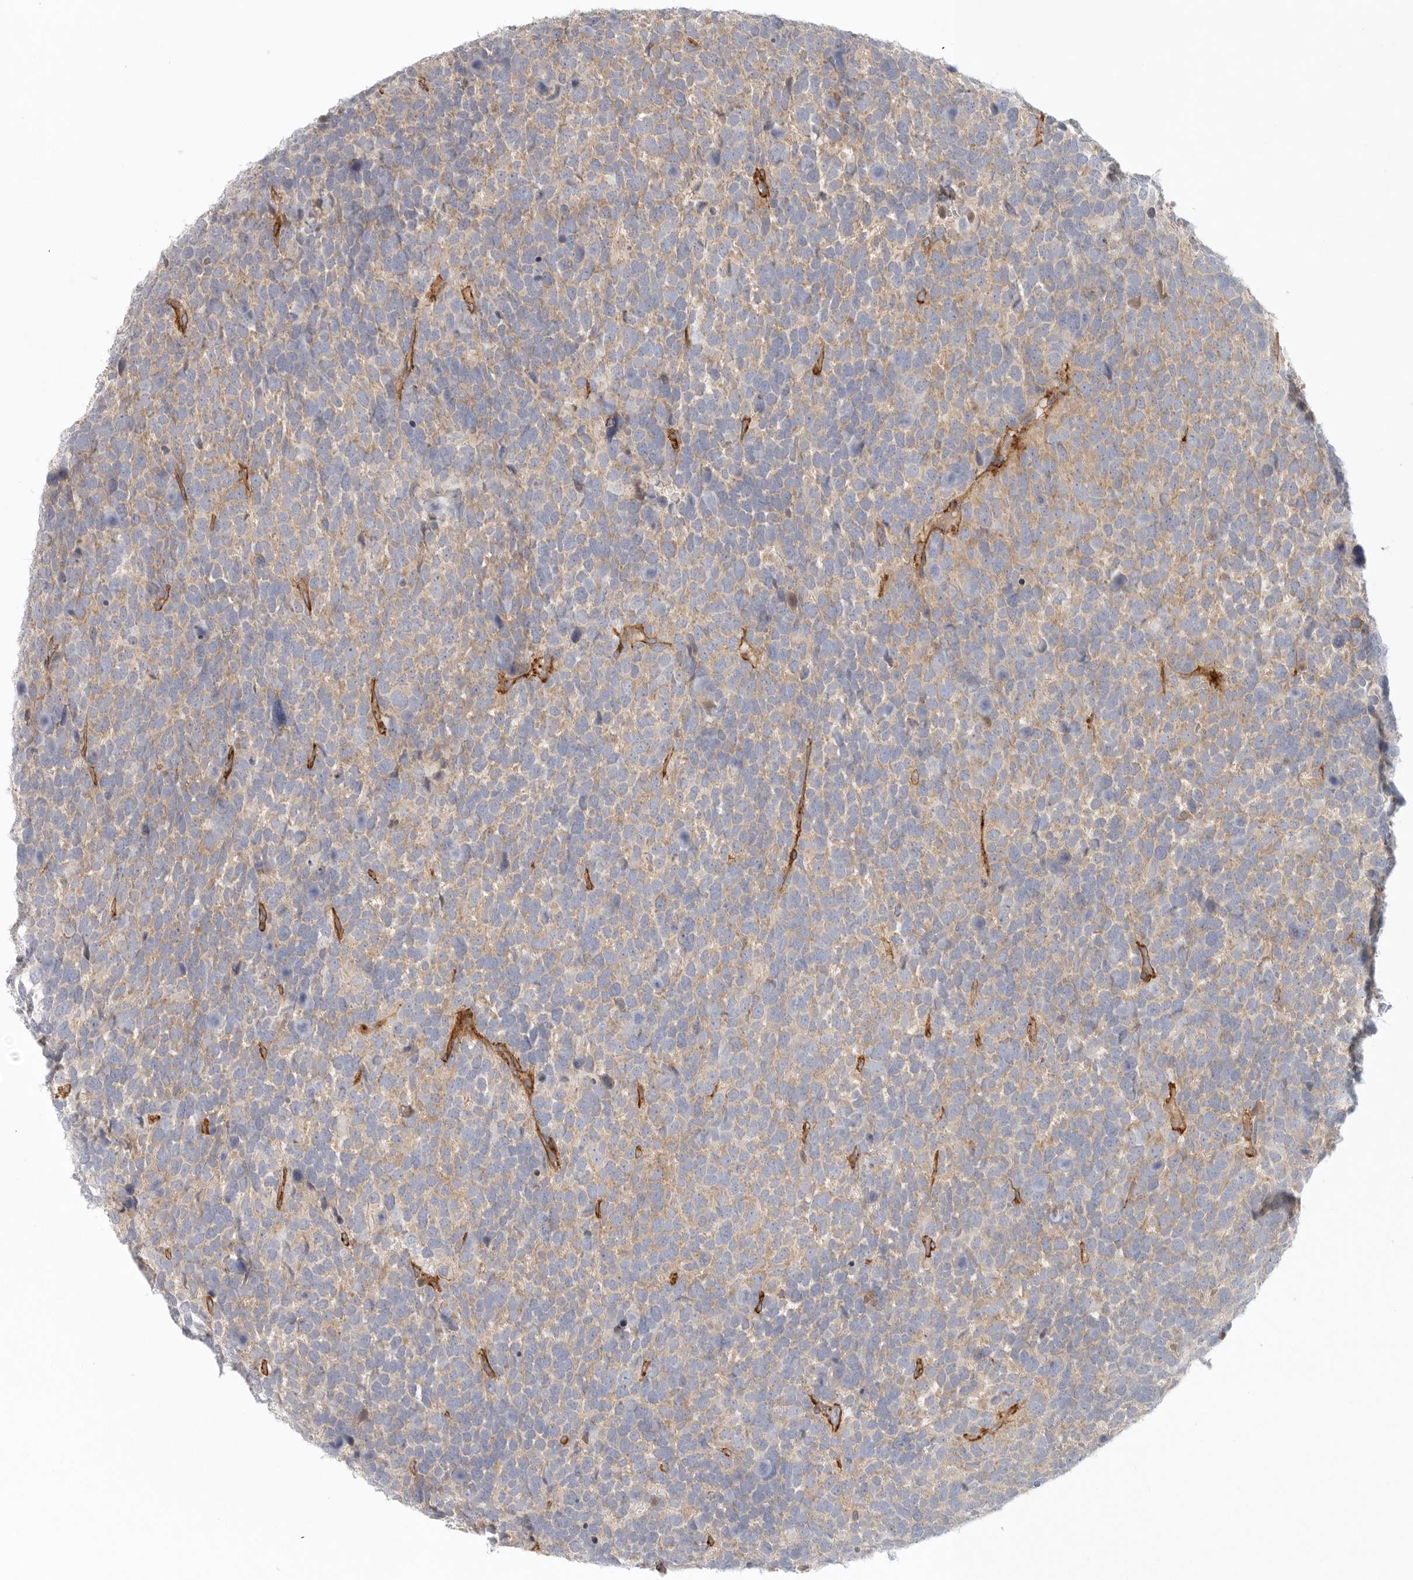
{"staining": {"intensity": "weak", "quantity": ">75%", "location": "cytoplasmic/membranous"}, "tissue": "urothelial cancer", "cell_type": "Tumor cells", "image_type": "cancer", "snomed": [{"axis": "morphology", "description": "Urothelial carcinoma, High grade"}, {"axis": "topography", "description": "Urinary bladder"}], "caption": "A brown stain shows weak cytoplasmic/membranous expression of a protein in human high-grade urothelial carcinoma tumor cells.", "gene": "LONRF1", "patient": {"sex": "female", "age": 82}}